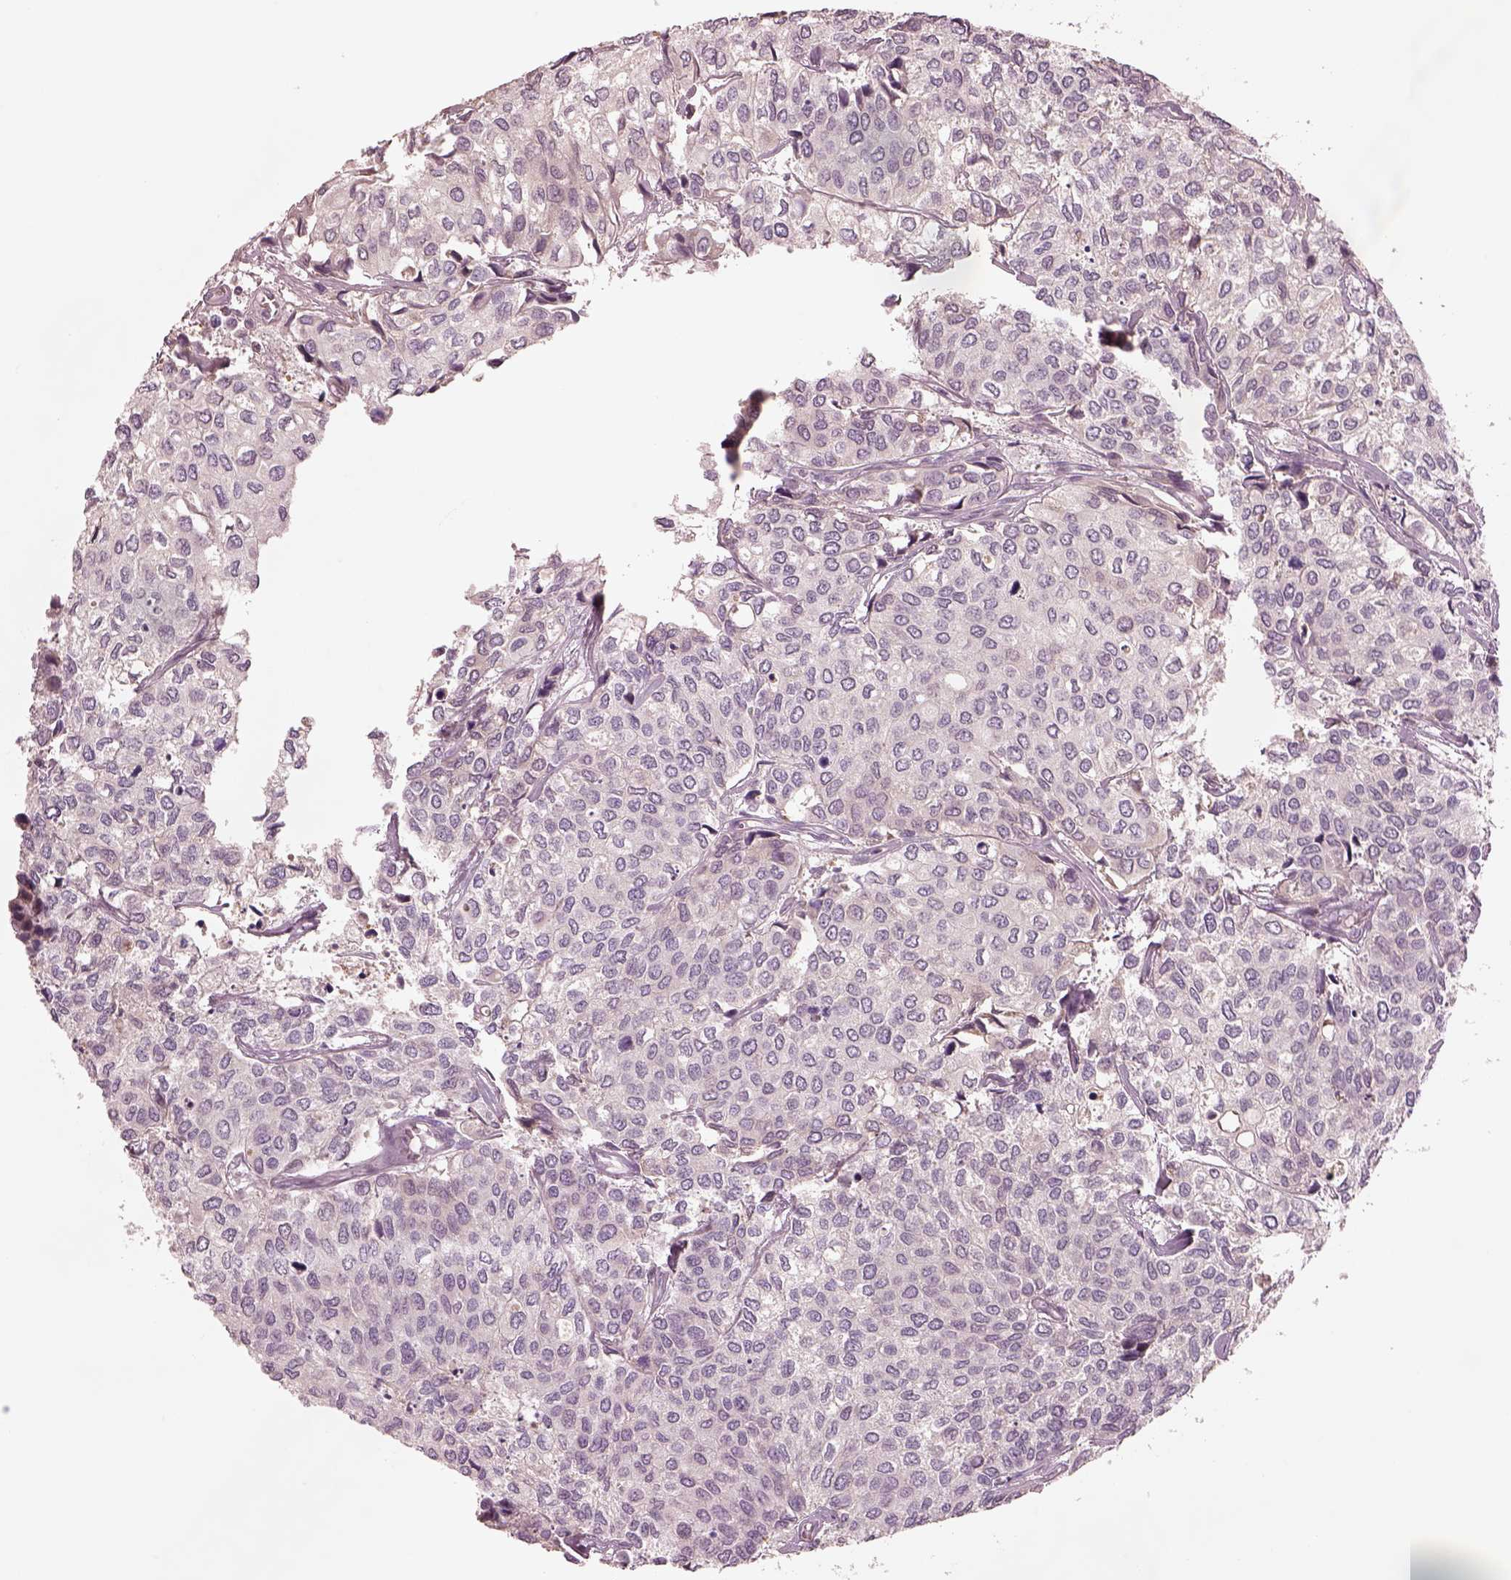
{"staining": {"intensity": "negative", "quantity": "none", "location": "none"}, "tissue": "urothelial cancer", "cell_type": "Tumor cells", "image_type": "cancer", "snomed": [{"axis": "morphology", "description": "Urothelial carcinoma, High grade"}, {"axis": "topography", "description": "Urinary bladder"}], "caption": "Tumor cells show no significant expression in high-grade urothelial carcinoma.", "gene": "TLX3", "patient": {"sex": "male", "age": 73}}